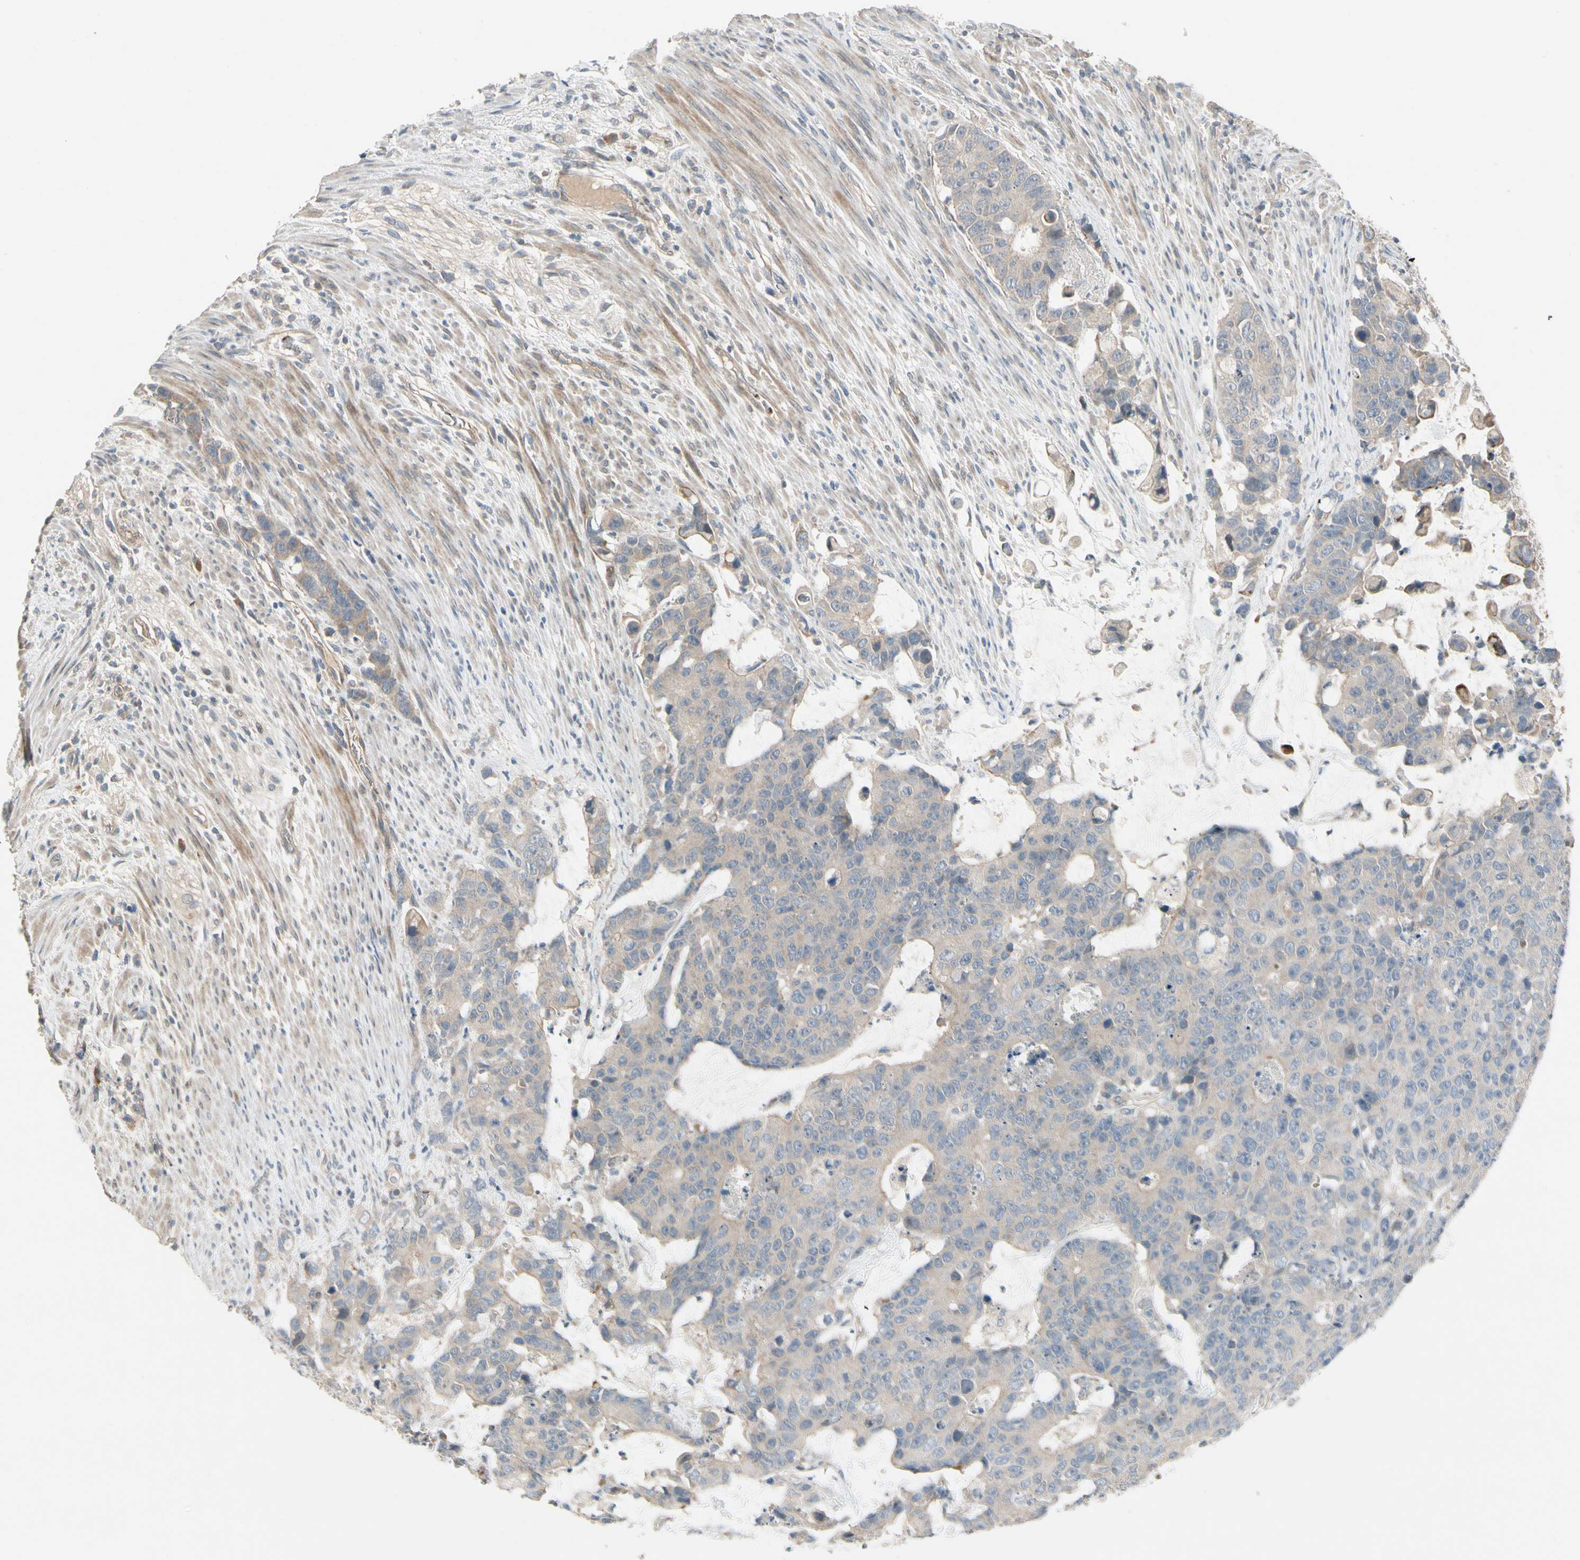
{"staining": {"intensity": "weak", "quantity": ">75%", "location": "cytoplasmic/membranous"}, "tissue": "colorectal cancer", "cell_type": "Tumor cells", "image_type": "cancer", "snomed": [{"axis": "morphology", "description": "Adenocarcinoma, NOS"}, {"axis": "topography", "description": "Colon"}], "caption": "Weak cytoplasmic/membranous expression for a protein is identified in approximately >75% of tumor cells of colorectal cancer using immunohistochemistry.", "gene": "PPP3CB", "patient": {"sex": "female", "age": 86}}